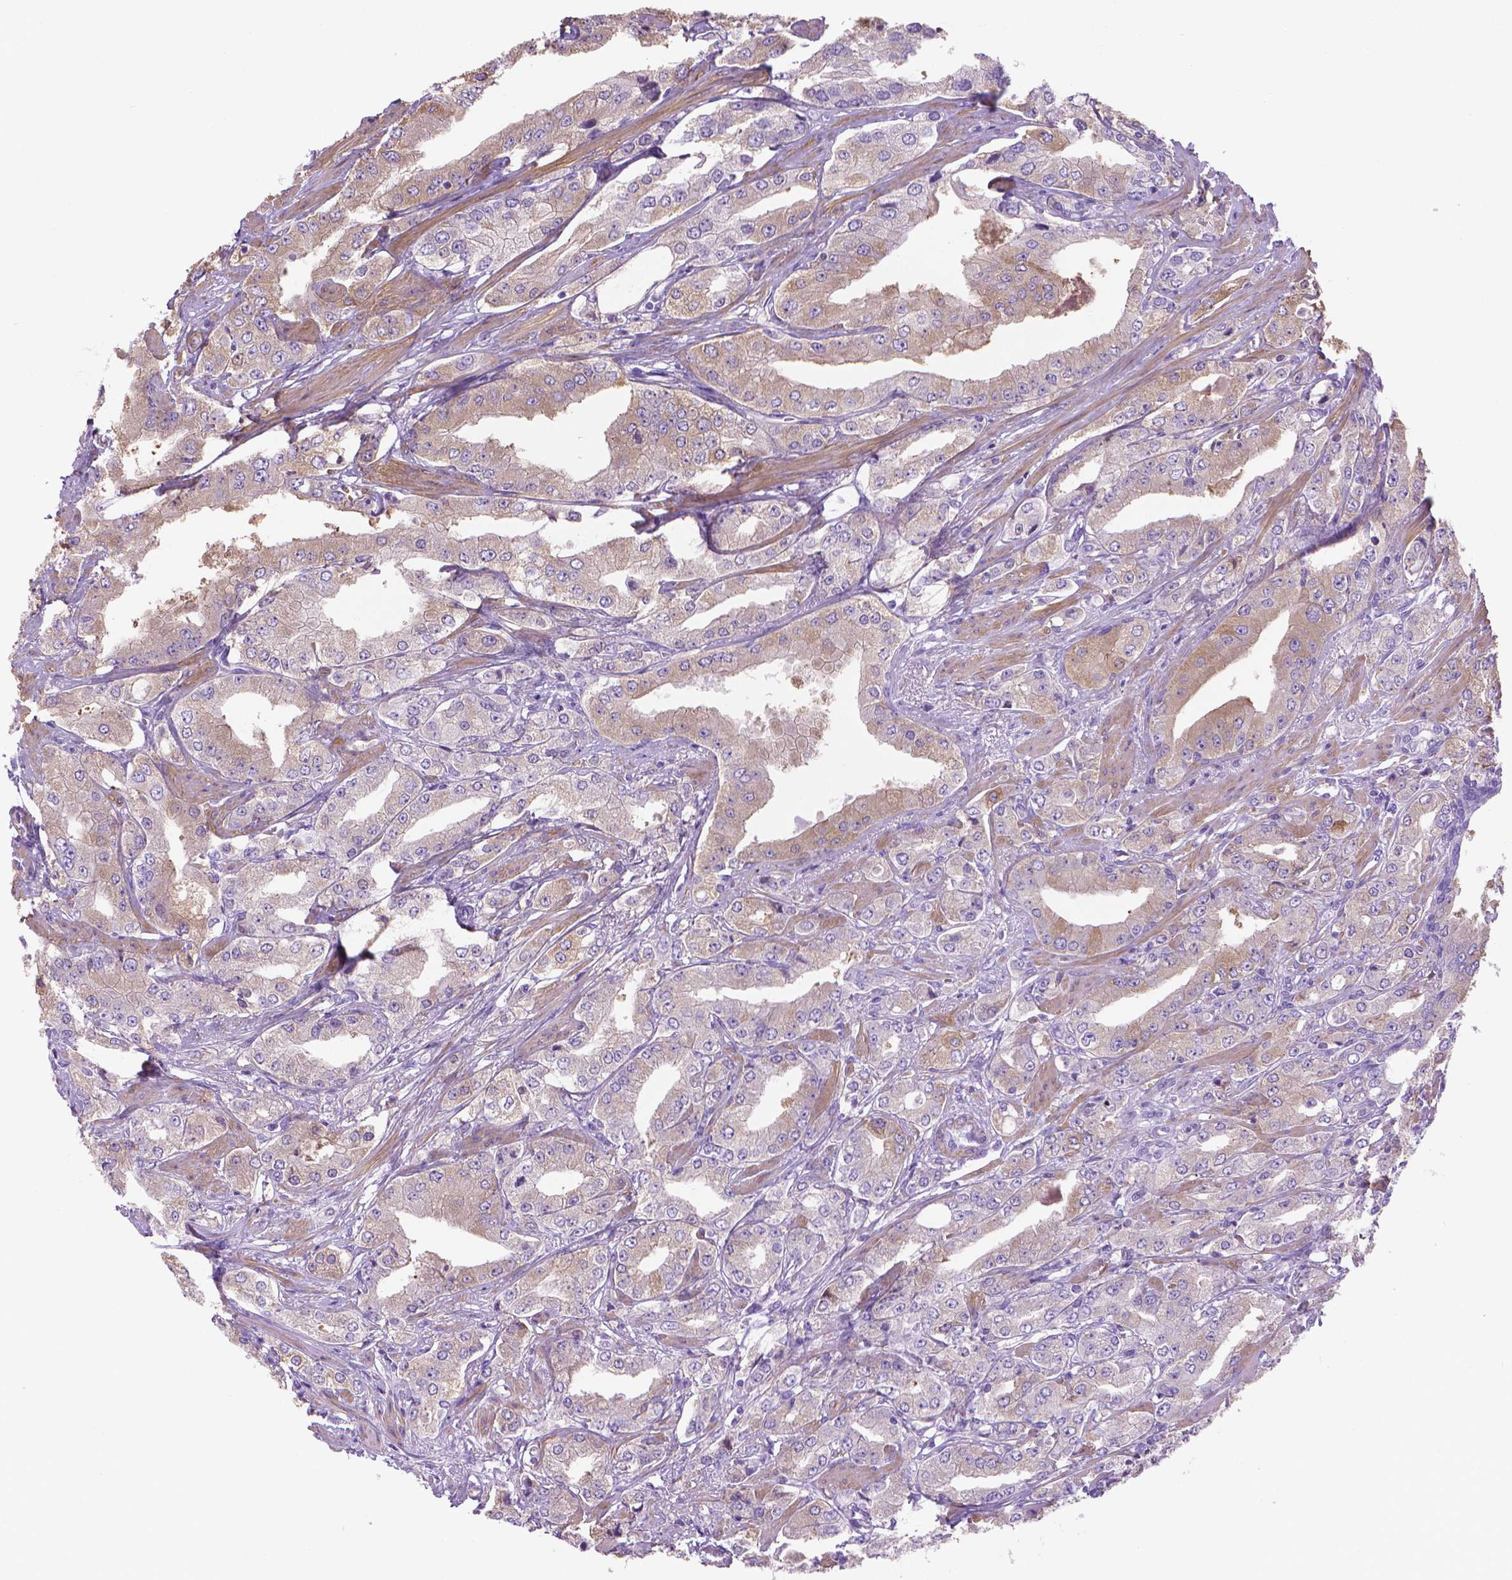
{"staining": {"intensity": "weak", "quantity": "25%-75%", "location": "cytoplasmic/membranous"}, "tissue": "prostate cancer", "cell_type": "Tumor cells", "image_type": "cancer", "snomed": [{"axis": "morphology", "description": "Adenocarcinoma, Low grade"}, {"axis": "topography", "description": "Prostate"}], "caption": "Immunohistochemistry micrograph of neoplastic tissue: human prostate adenocarcinoma (low-grade) stained using IHC exhibits low levels of weak protein expression localized specifically in the cytoplasmic/membranous of tumor cells, appearing as a cytoplasmic/membranous brown color.", "gene": "FASN", "patient": {"sex": "male", "age": 60}}